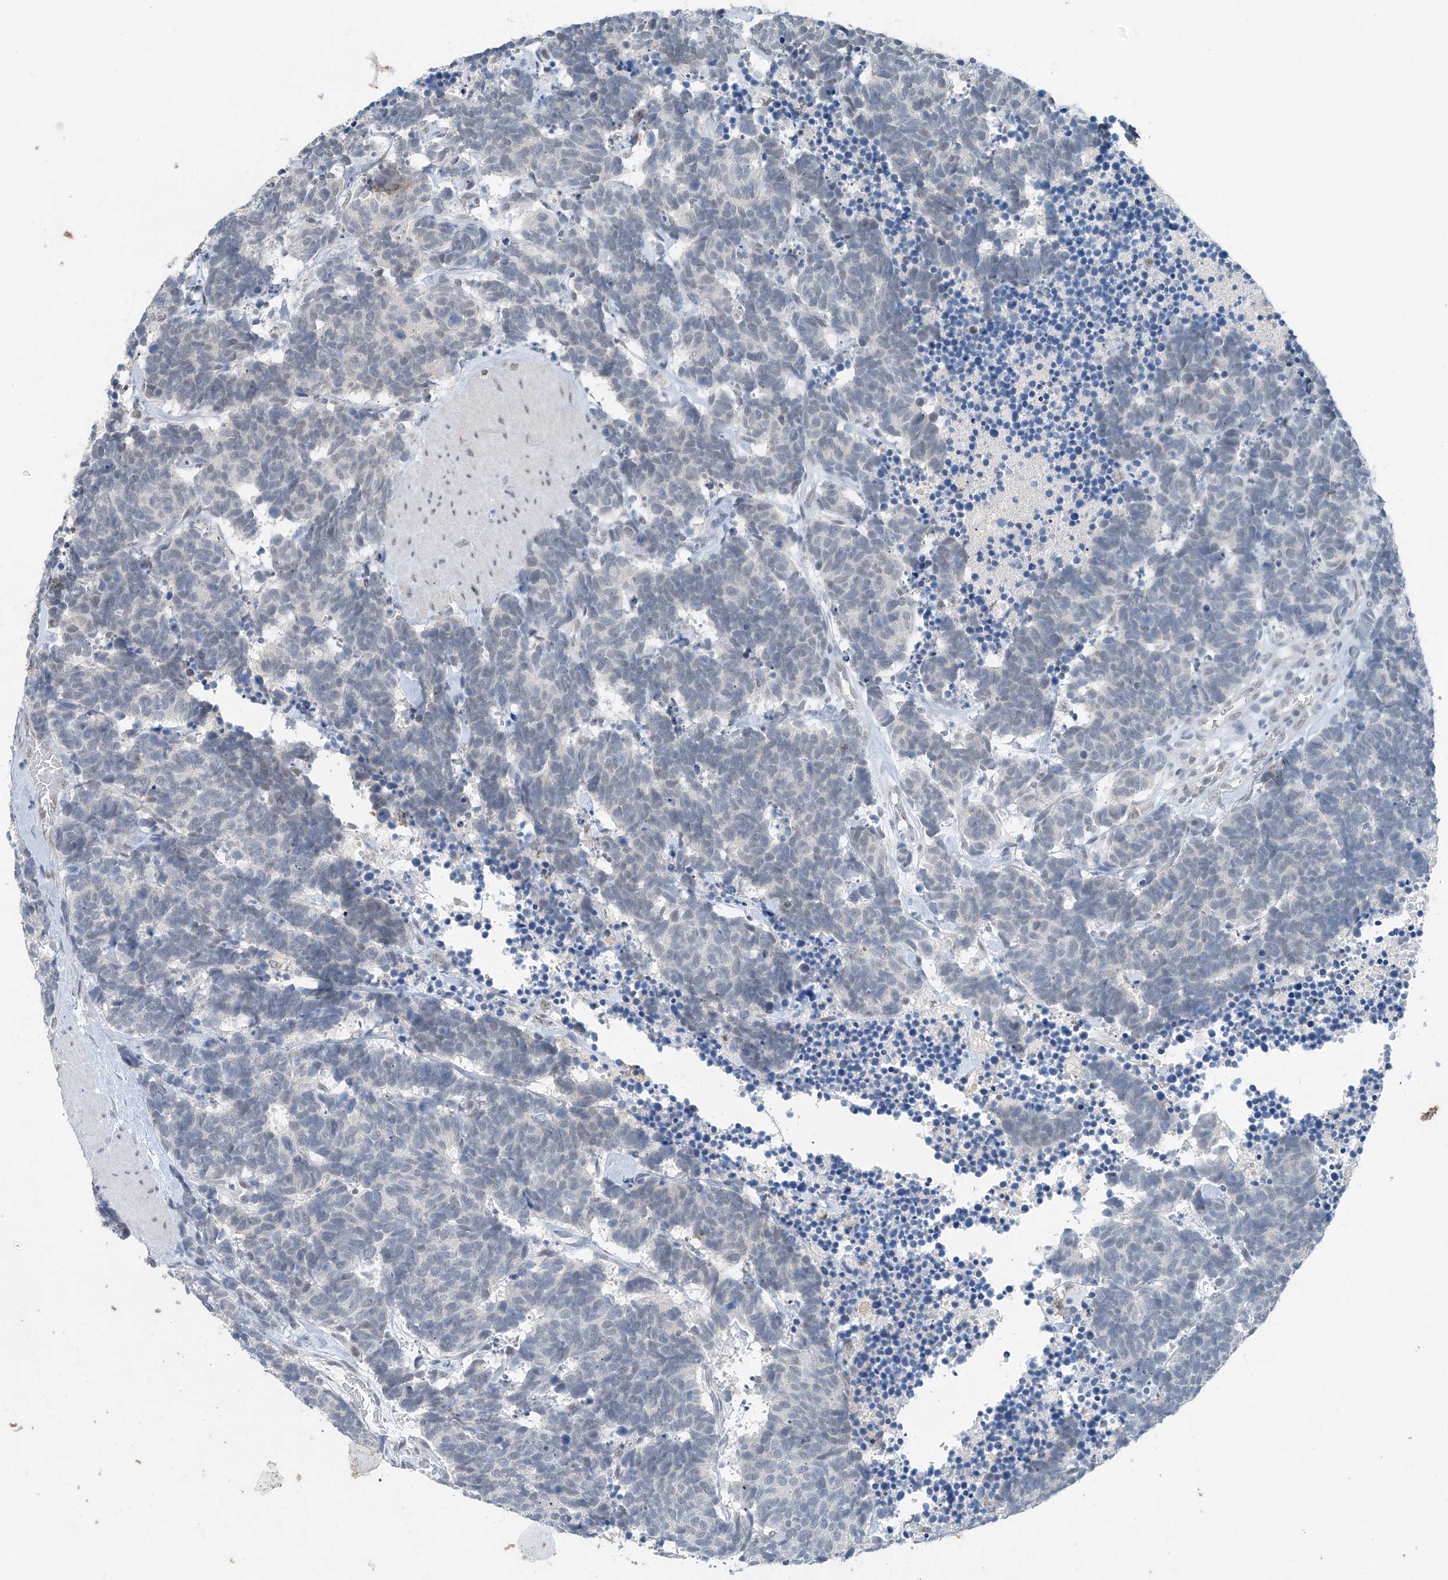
{"staining": {"intensity": "negative", "quantity": "none", "location": "none"}, "tissue": "carcinoid", "cell_type": "Tumor cells", "image_type": "cancer", "snomed": [{"axis": "morphology", "description": "Carcinoma, NOS"}, {"axis": "morphology", "description": "Carcinoid, malignant, NOS"}, {"axis": "topography", "description": "Urinary bladder"}], "caption": "Immunohistochemistry (IHC) histopathology image of human carcinoid (malignant) stained for a protein (brown), which displays no expression in tumor cells. The staining is performed using DAB (3,3'-diaminobenzidine) brown chromogen with nuclei counter-stained in using hematoxylin.", "gene": "TAF8", "patient": {"sex": "male", "age": 57}}